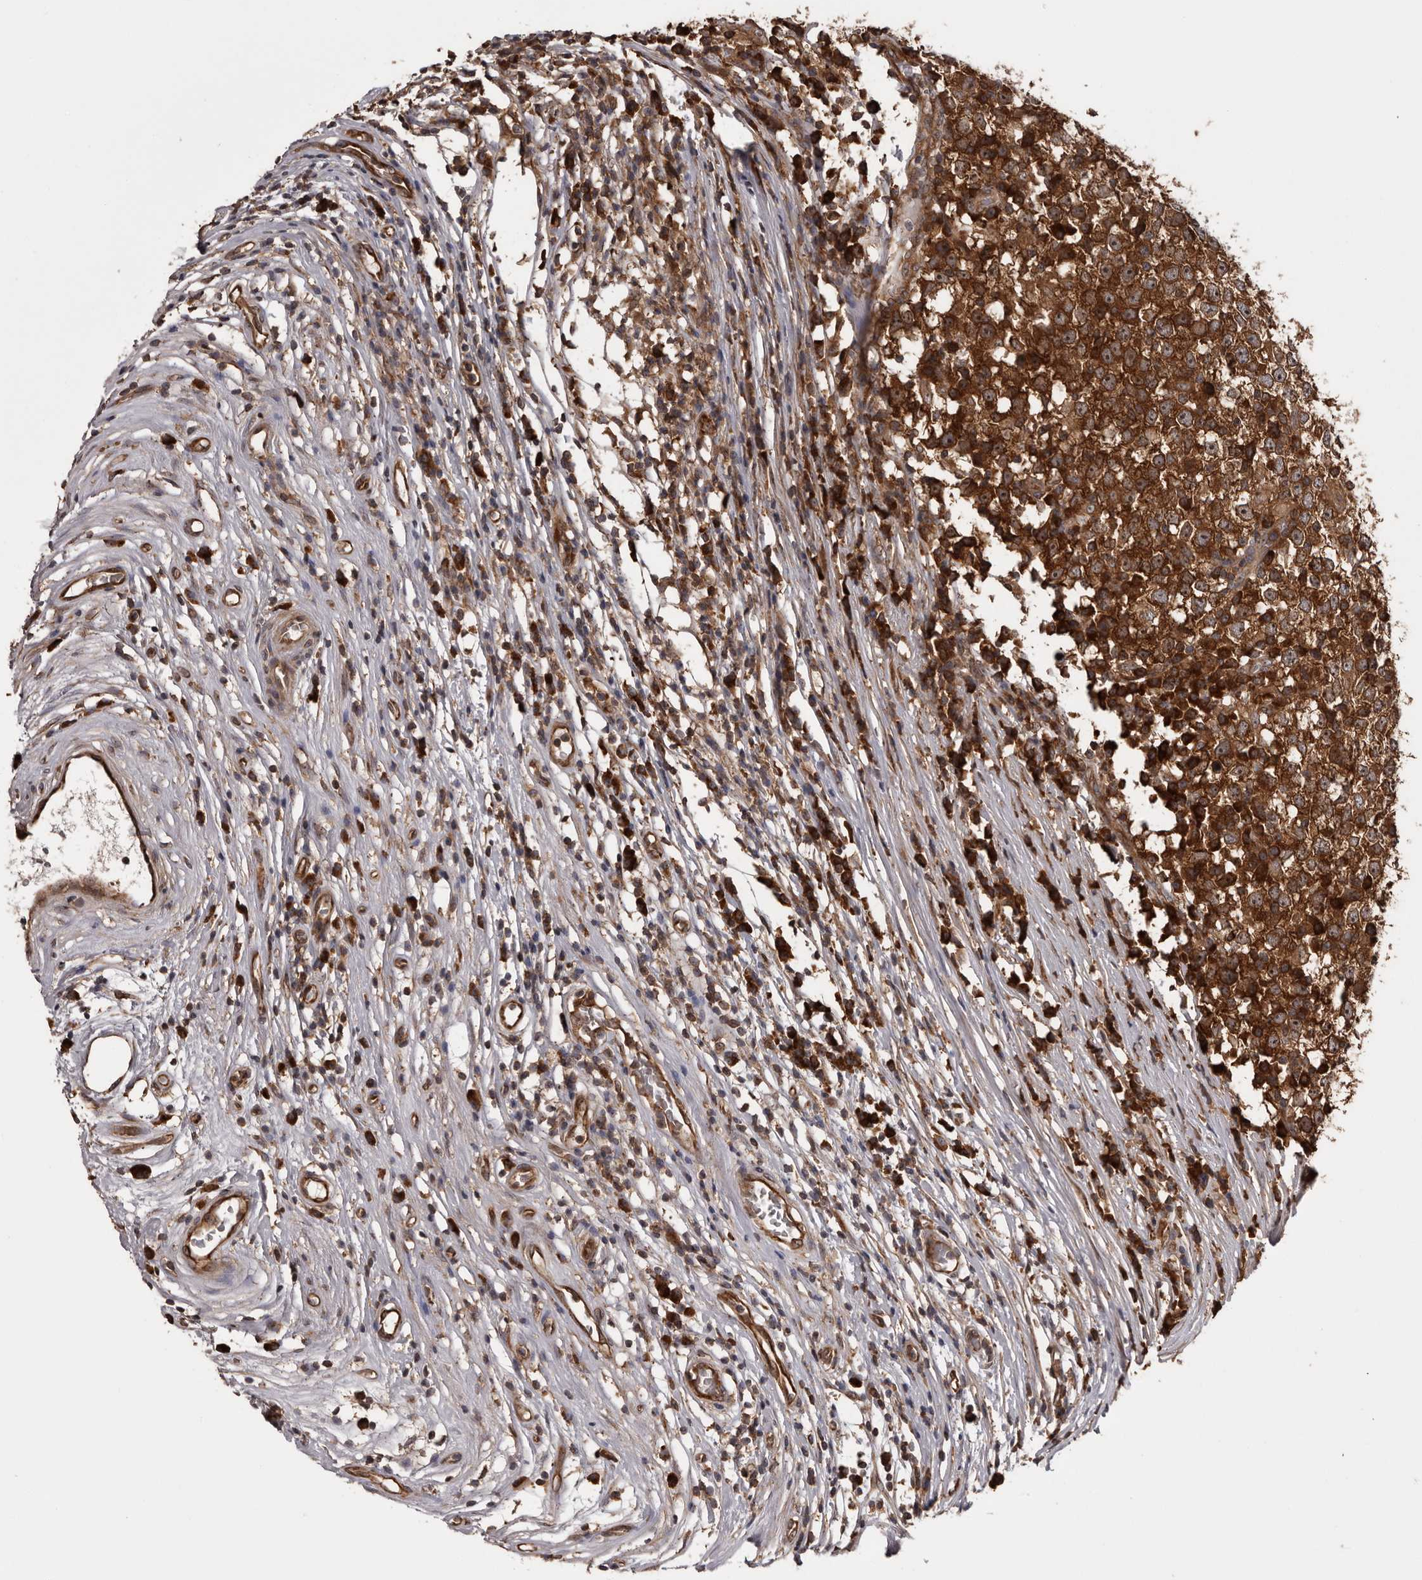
{"staining": {"intensity": "strong", "quantity": ">75%", "location": "cytoplasmic/membranous"}, "tissue": "testis cancer", "cell_type": "Tumor cells", "image_type": "cancer", "snomed": [{"axis": "morphology", "description": "Seminoma, NOS"}, {"axis": "topography", "description": "Testis"}], "caption": "A brown stain shows strong cytoplasmic/membranous staining of a protein in human testis seminoma tumor cells.", "gene": "DARS1", "patient": {"sex": "male", "age": 65}}